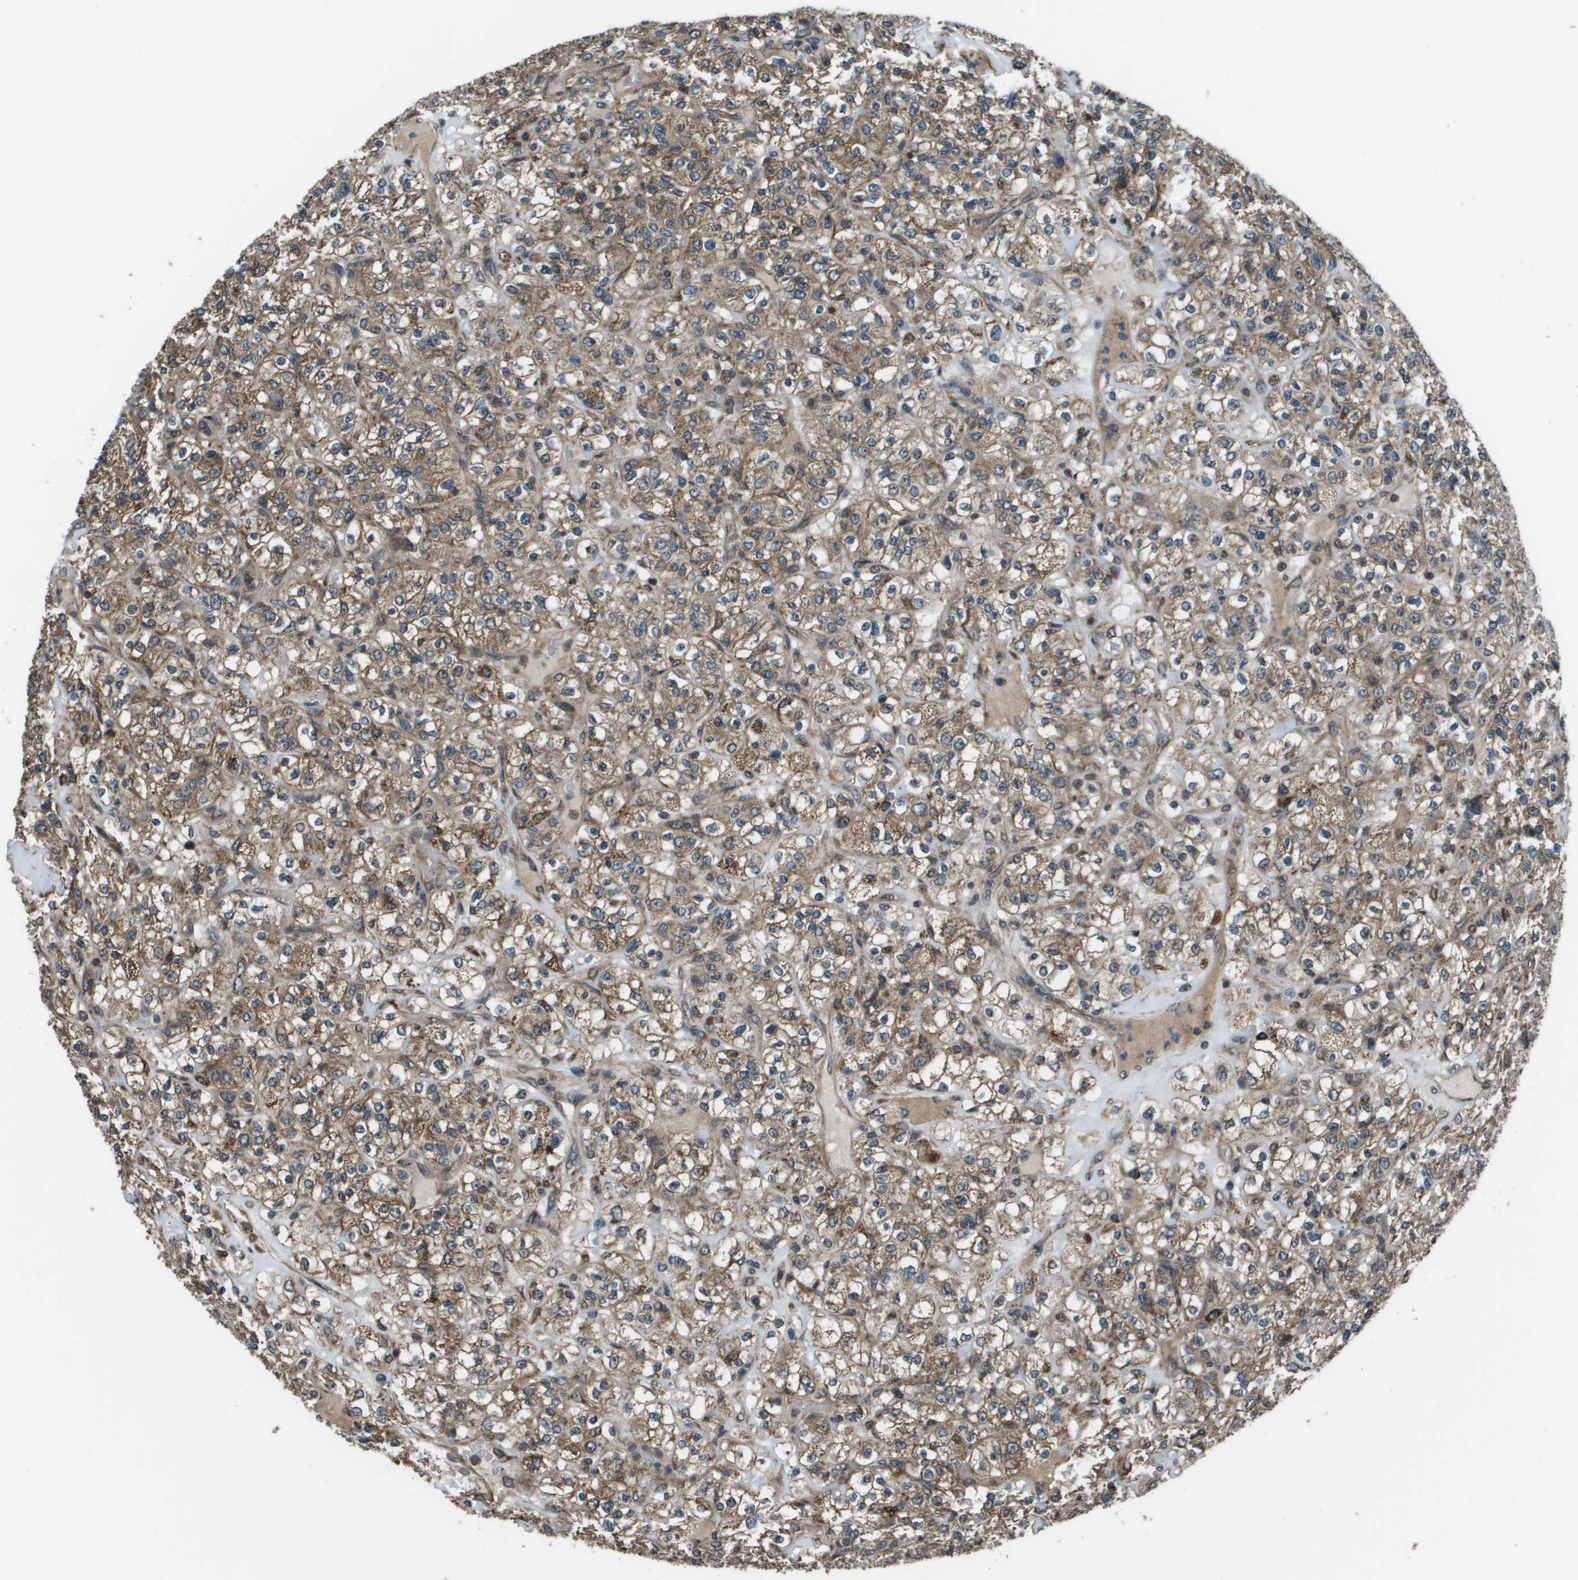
{"staining": {"intensity": "moderate", "quantity": ">75%", "location": "cytoplasmic/membranous"}, "tissue": "renal cancer", "cell_type": "Tumor cells", "image_type": "cancer", "snomed": [{"axis": "morphology", "description": "Normal tissue, NOS"}, {"axis": "morphology", "description": "Adenocarcinoma, NOS"}, {"axis": "topography", "description": "Kidney"}], "caption": "An immunohistochemistry image of tumor tissue is shown. Protein staining in brown shows moderate cytoplasmic/membranous positivity in adenocarcinoma (renal) within tumor cells.", "gene": "PLPBP", "patient": {"sex": "female", "age": 72}}